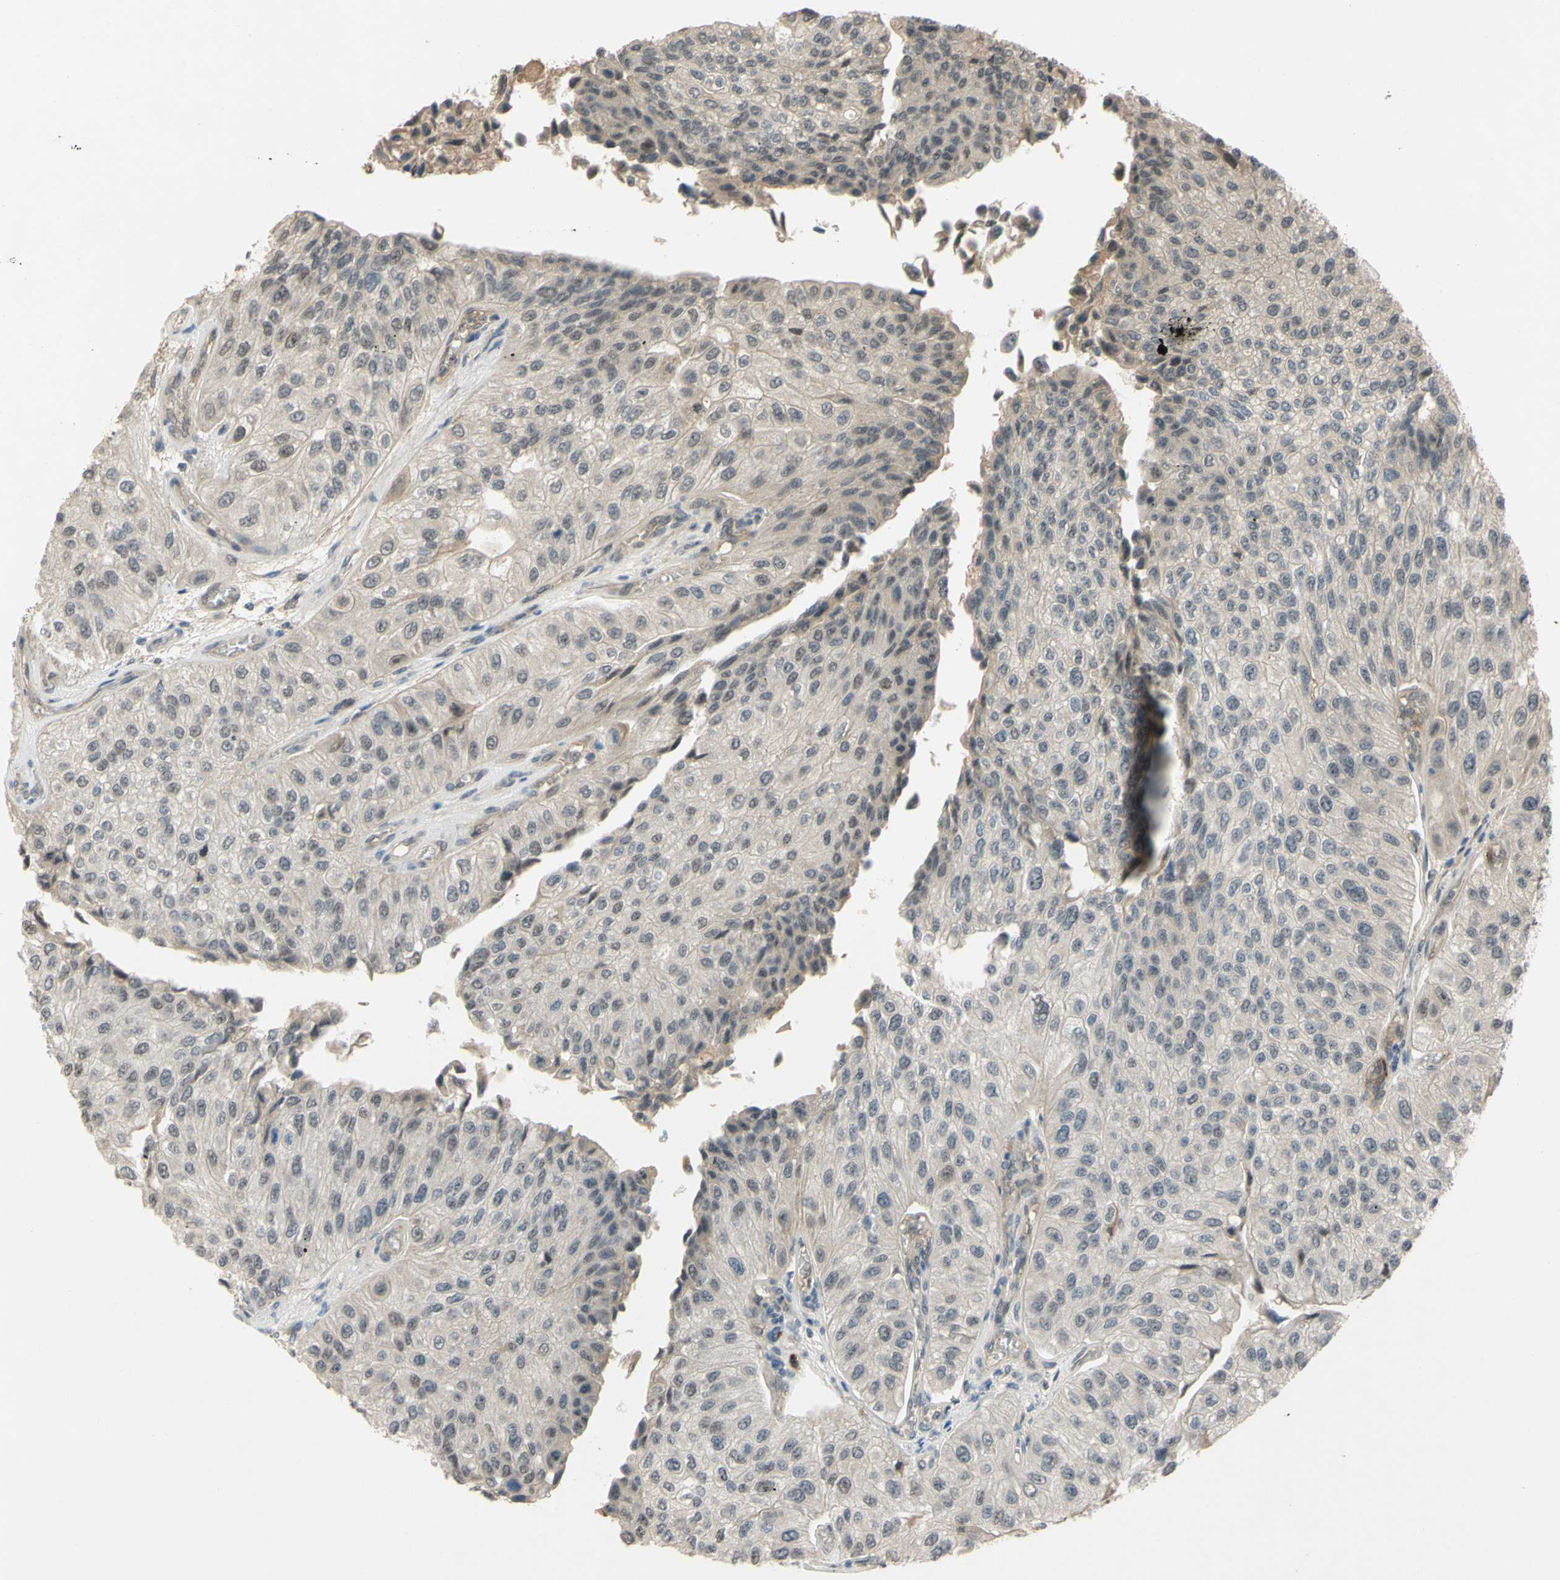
{"staining": {"intensity": "weak", "quantity": "25%-75%", "location": "nuclear"}, "tissue": "urothelial cancer", "cell_type": "Tumor cells", "image_type": "cancer", "snomed": [{"axis": "morphology", "description": "Urothelial carcinoma, High grade"}, {"axis": "topography", "description": "Kidney"}, {"axis": "topography", "description": "Urinary bladder"}], "caption": "Human urothelial cancer stained with a brown dye exhibits weak nuclear positive positivity in about 25%-75% of tumor cells.", "gene": "ALK", "patient": {"sex": "male", "age": 77}}